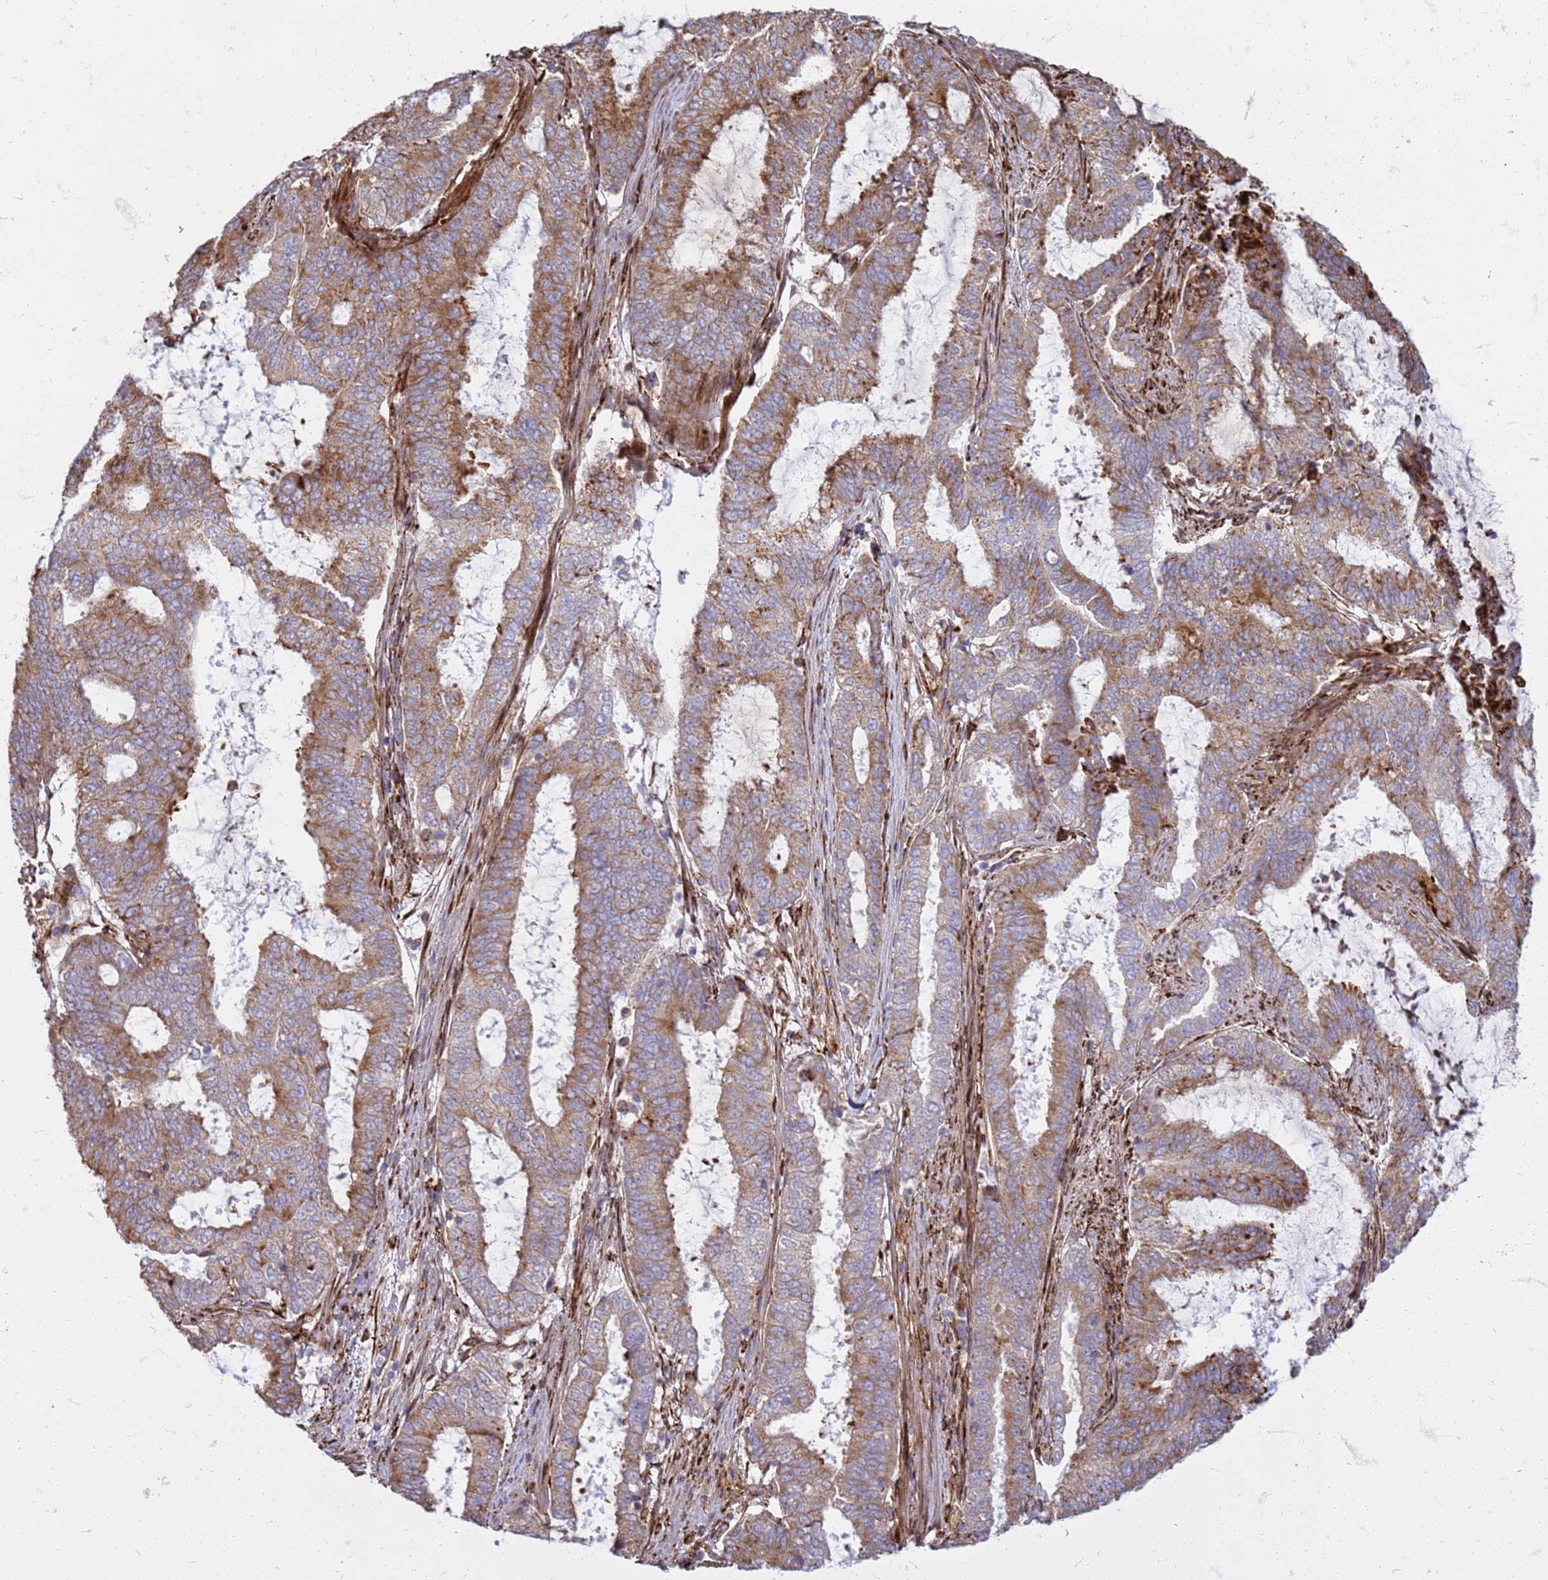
{"staining": {"intensity": "moderate", "quantity": "25%-75%", "location": "cytoplasmic/membranous"}, "tissue": "endometrial cancer", "cell_type": "Tumor cells", "image_type": "cancer", "snomed": [{"axis": "morphology", "description": "Adenocarcinoma, NOS"}, {"axis": "topography", "description": "Endometrium"}], "caption": "Endometrial cancer (adenocarcinoma) tissue reveals moderate cytoplasmic/membranous positivity in approximately 25%-75% of tumor cells, visualized by immunohistochemistry. (DAB (3,3'-diaminobenzidine) IHC with brightfield microscopy, high magnification).", "gene": "PDK3", "patient": {"sex": "female", "age": 51}}